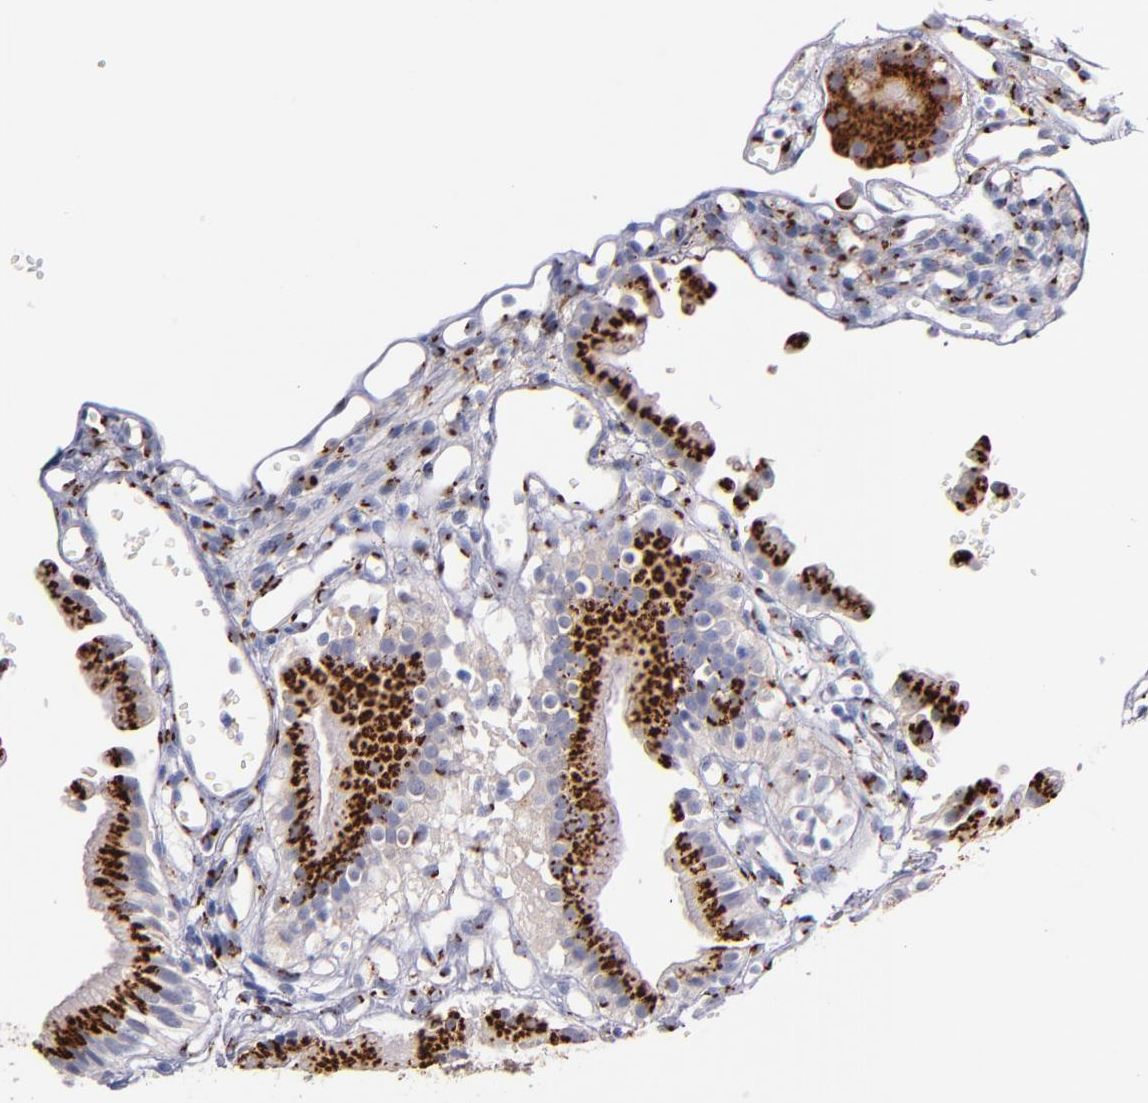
{"staining": {"intensity": "strong", "quantity": ">75%", "location": "cytoplasmic/membranous"}, "tissue": "gallbladder", "cell_type": "Glandular cells", "image_type": "normal", "snomed": [{"axis": "morphology", "description": "Normal tissue, NOS"}, {"axis": "topography", "description": "Gallbladder"}], "caption": "Gallbladder stained with a brown dye exhibits strong cytoplasmic/membranous positive staining in approximately >75% of glandular cells.", "gene": "GOLIM4", "patient": {"sex": "male", "age": 65}}